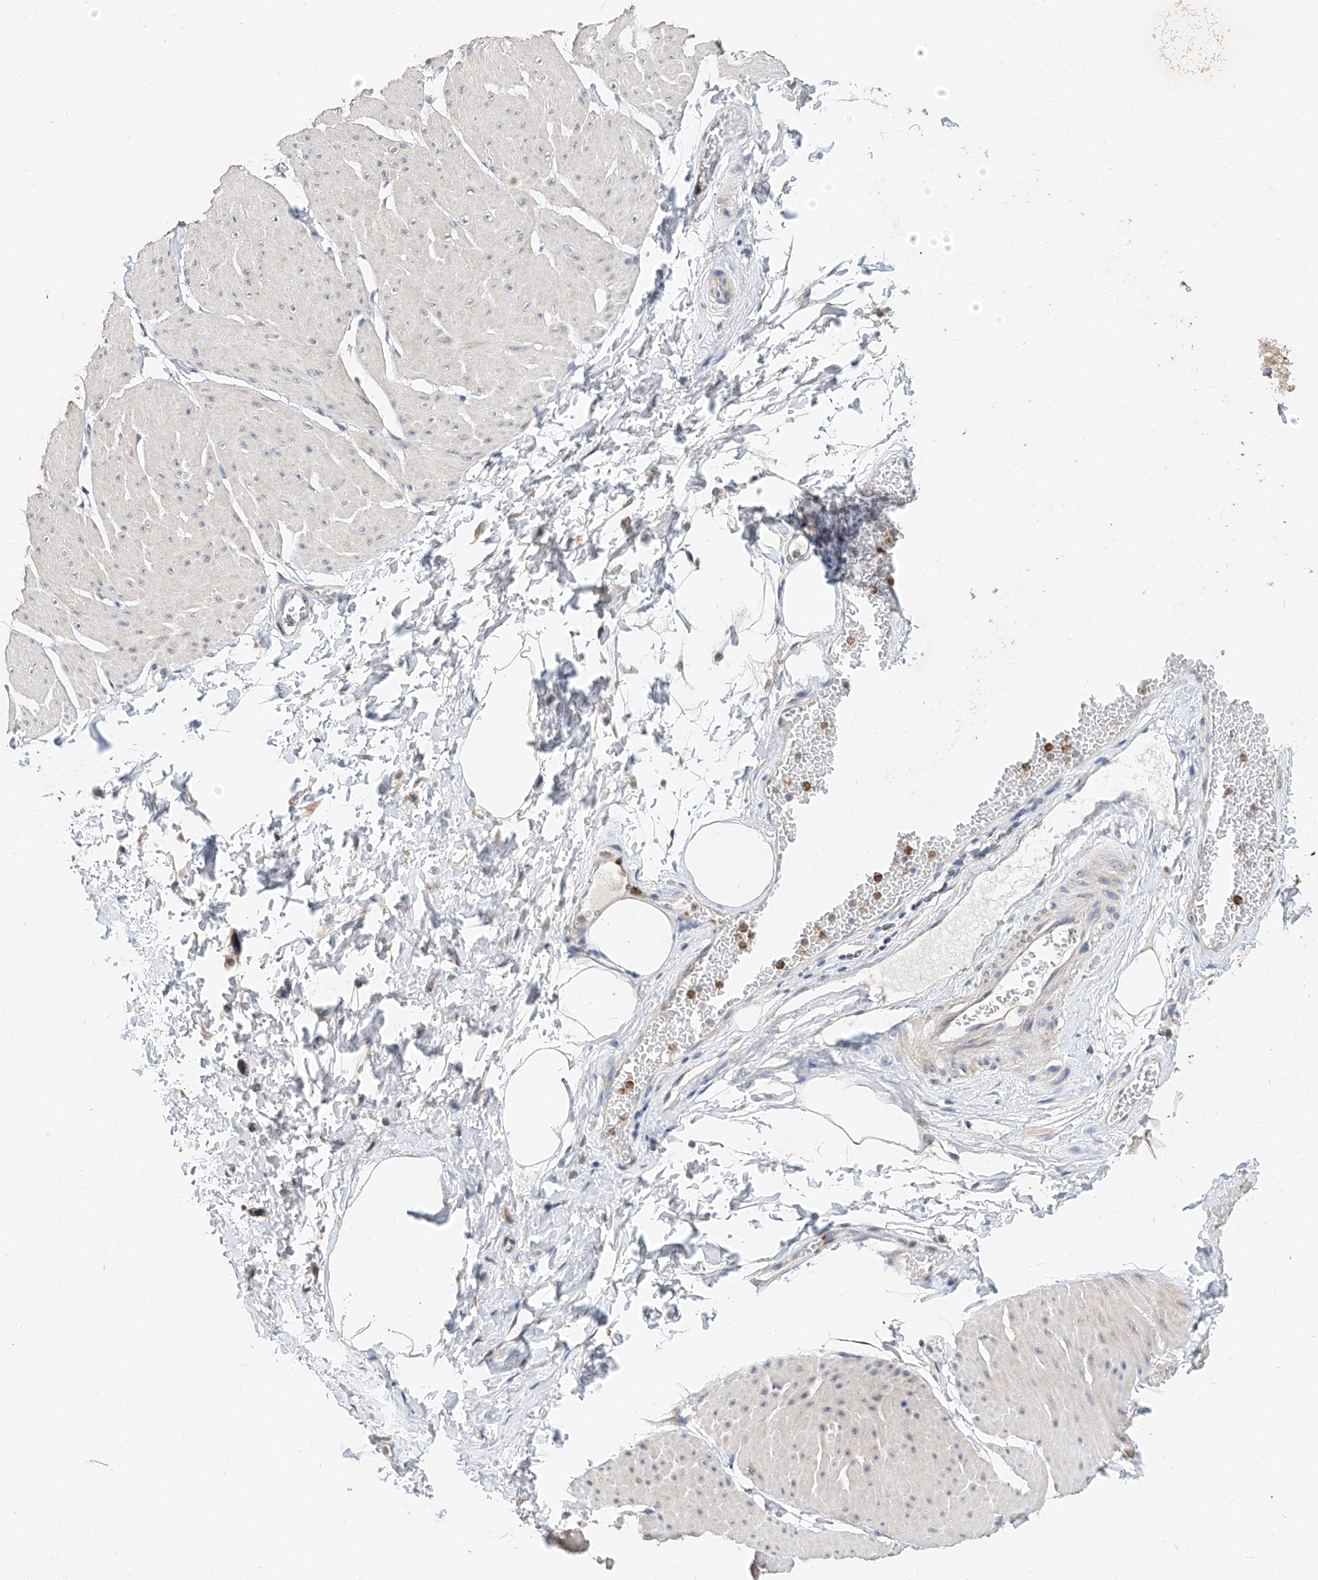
{"staining": {"intensity": "negative", "quantity": "none", "location": "none"}, "tissue": "smooth muscle", "cell_type": "Smooth muscle cells", "image_type": "normal", "snomed": [{"axis": "morphology", "description": "Urothelial carcinoma, High grade"}, {"axis": "topography", "description": "Urinary bladder"}], "caption": "DAB (3,3'-diaminobenzidine) immunohistochemical staining of normal human smooth muscle demonstrates no significant expression in smooth muscle cells. The staining was performed using DAB (3,3'-diaminobenzidine) to visualize the protein expression in brown, while the nuclei were stained in blue with hematoxylin (Magnification: 20x).", "gene": "MFSD4B", "patient": {"sex": "male", "age": 46}}